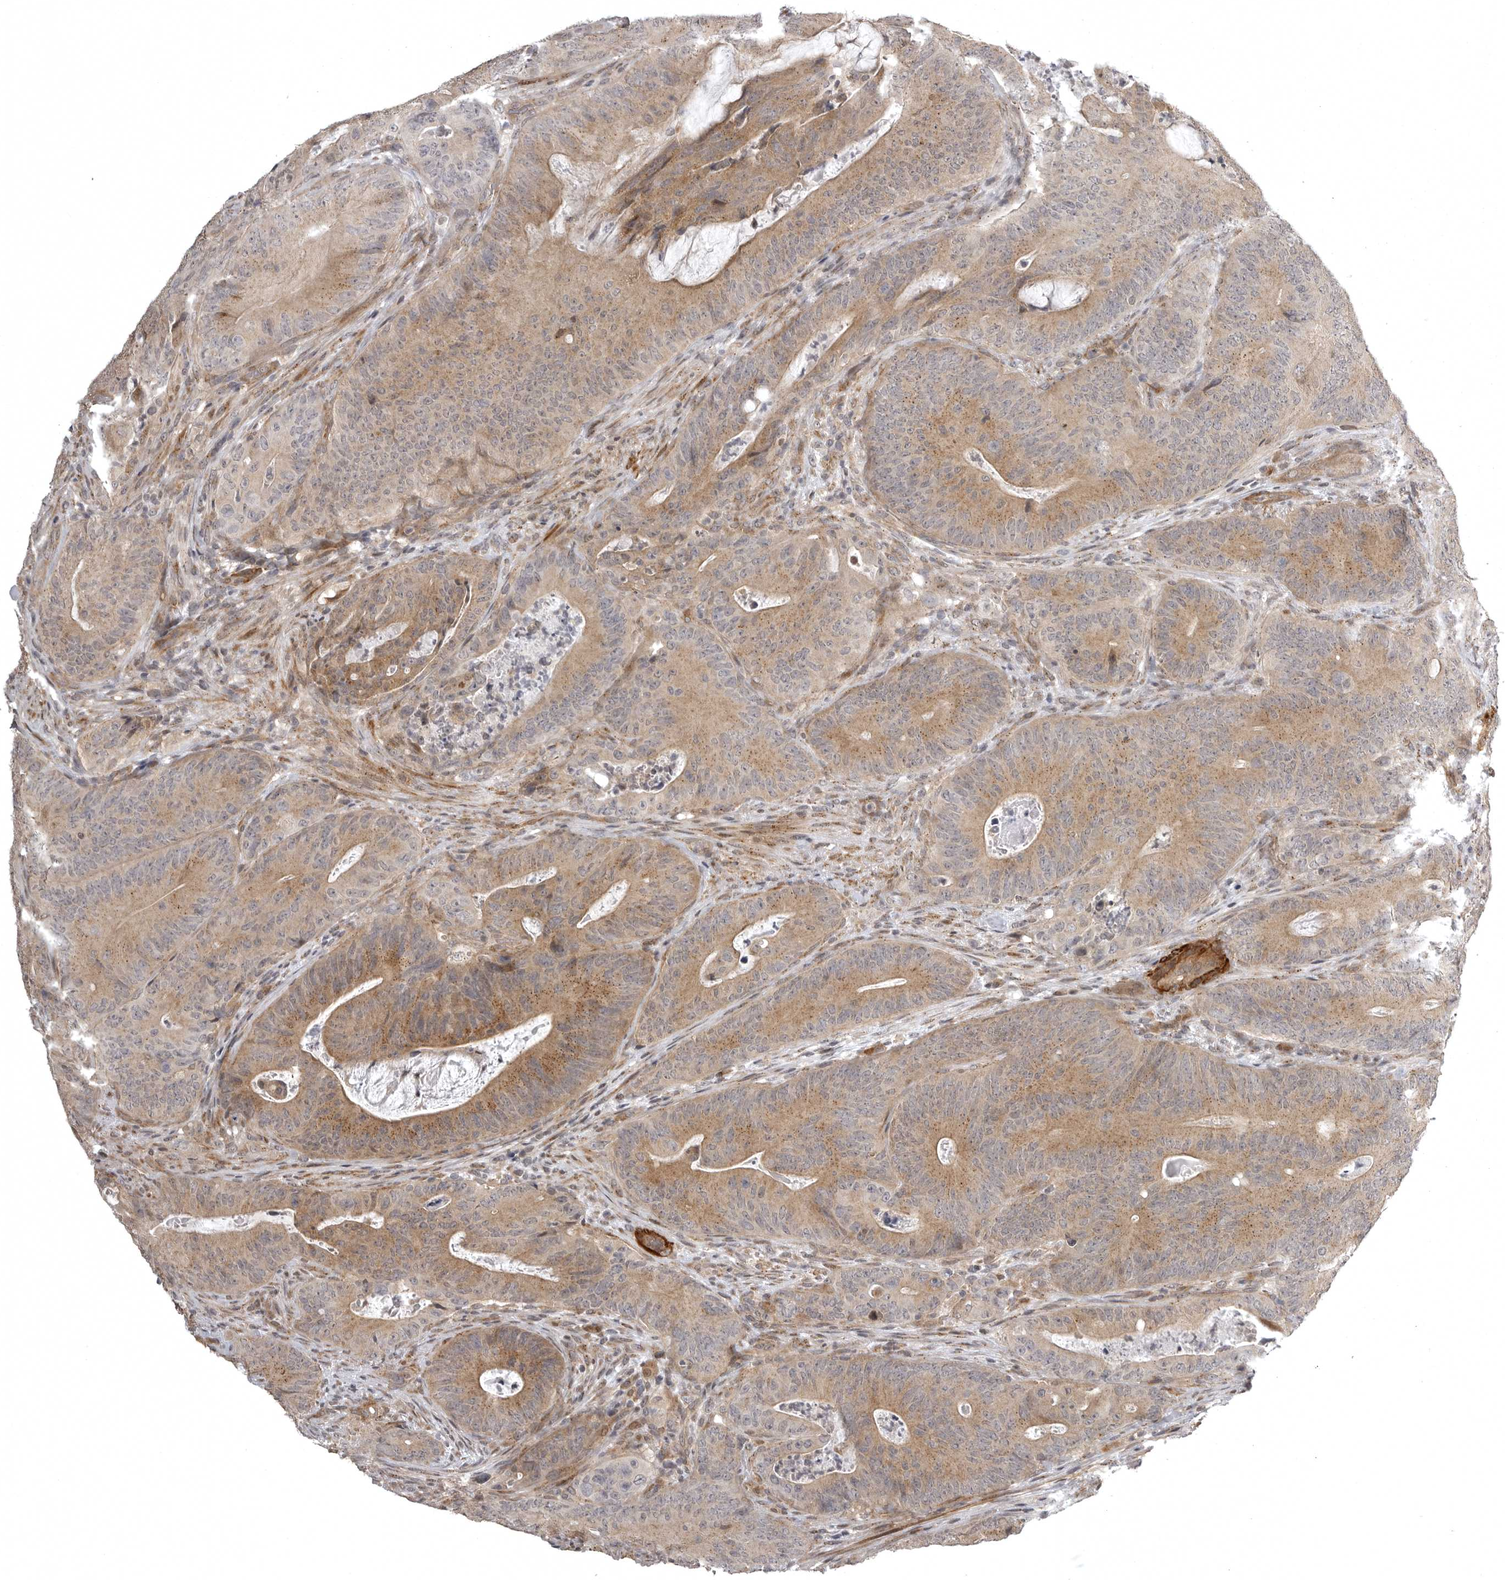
{"staining": {"intensity": "moderate", "quantity": ">75%", "location": "cytoplasmic/membranous"}, "tissue": "colorectal cancer", "cell_type": "Tumor cells", "image_type": "cancer", "snomed": [{"axis": "morphology", "description": "Normal tissue, NOS"}, {"axis": "topography", "description": "Colon"}], "caption": "Colorectal cancer was stained to show a protein in brown. There is medium levels of moderate cytoplasmic/membranous expression in about >75% of tumor cells. Nuclei are stained in blue.", "gene": "SNX16", "patient": {"sex": "female", "age": 82}}